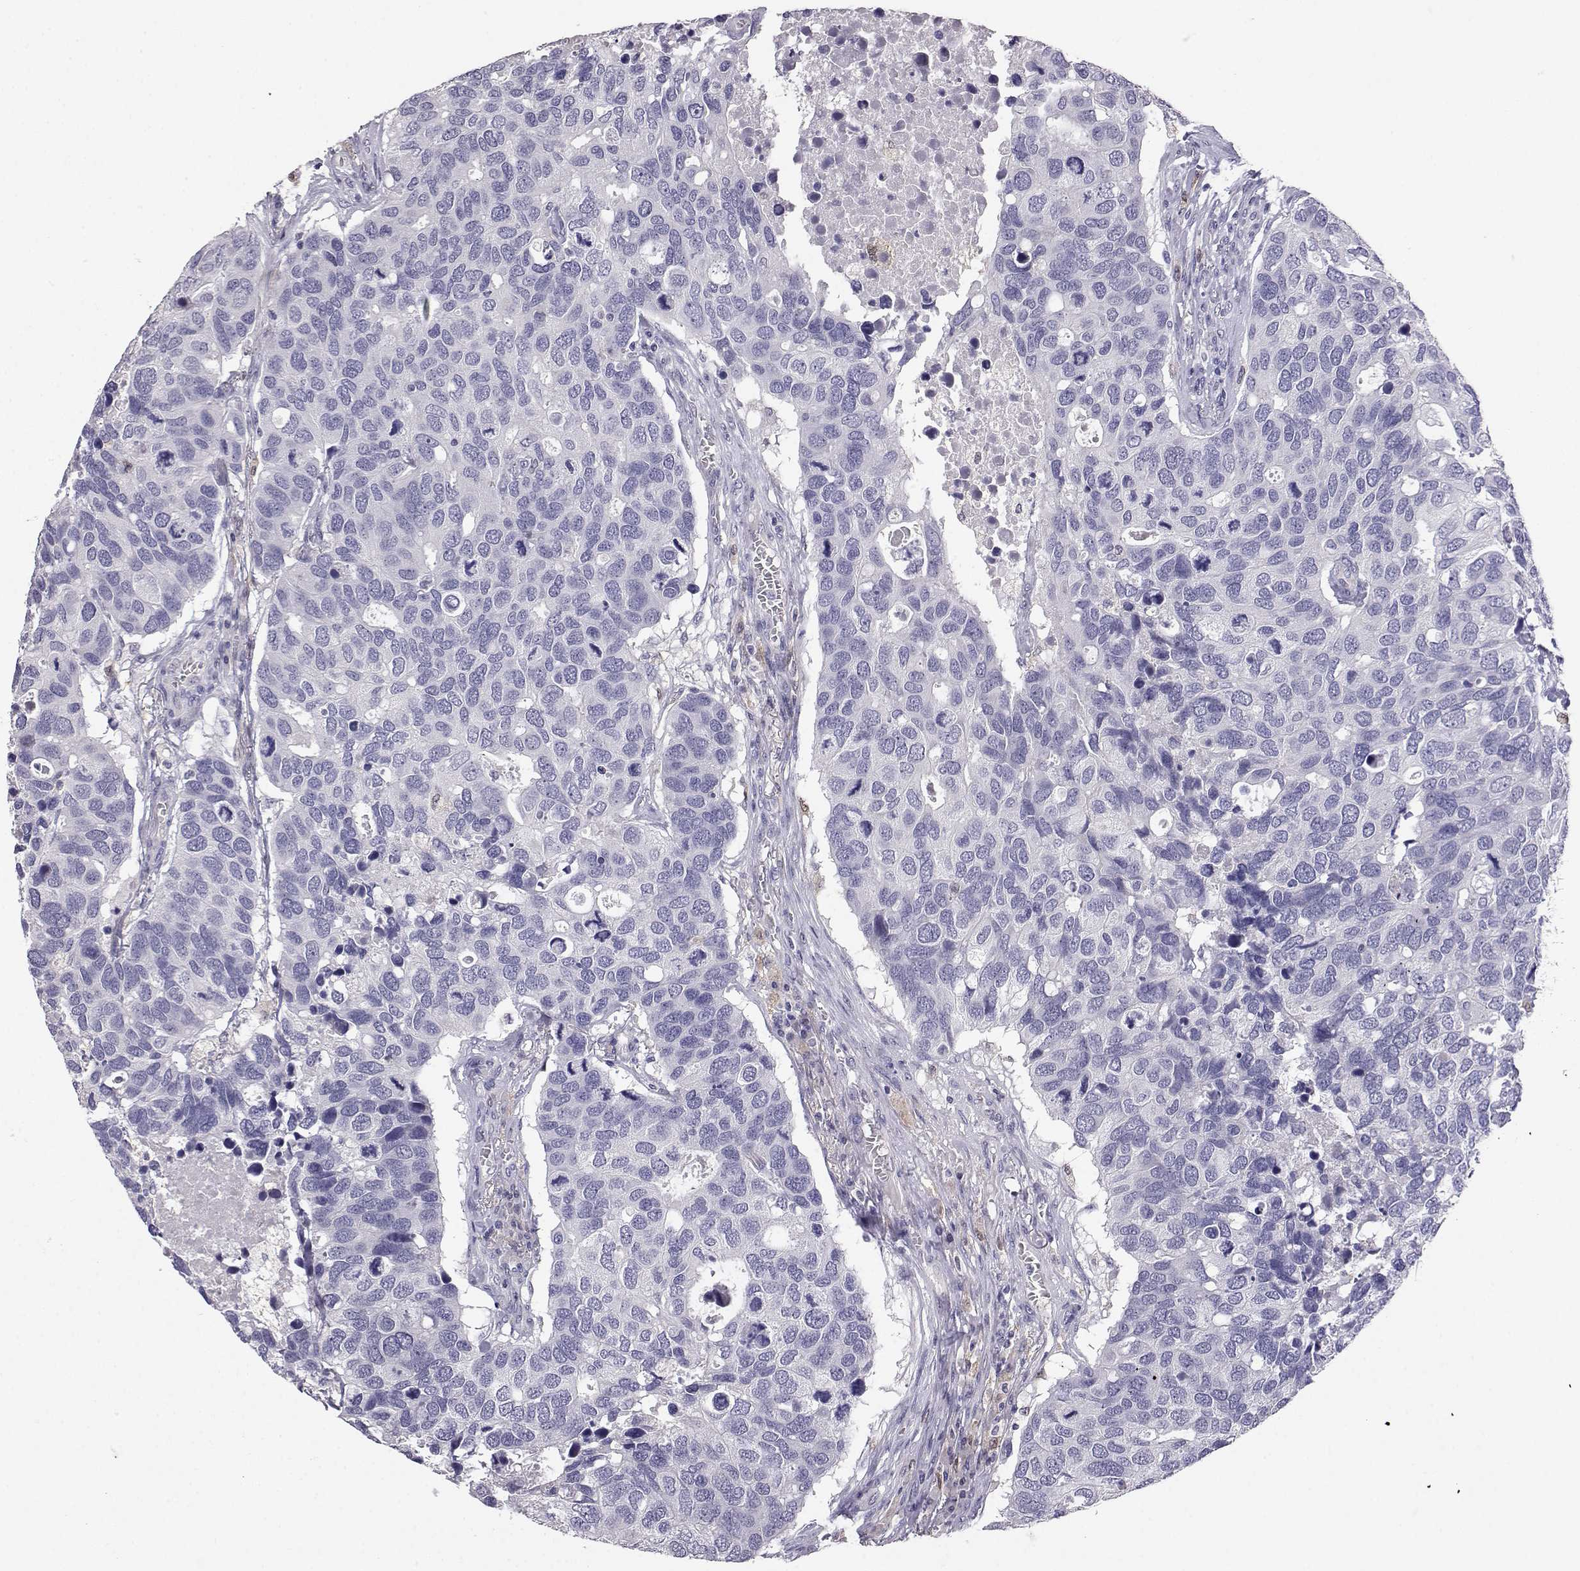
{"staining": {"intensity": "negative", "quantity": "none", "location": "none"}, "tissue": "breast cancer", "cell_type": "Tumor cells", "image_type": "cancer", "snomed": [{"axis": "morphology", "description": "Duct carcinoma"}, {"axis": "topography", "description": "Breast"}], "caption": "This is a histopathology image of IHC staining of breast cancer (invasive ductal carcinoma), which shows no staining in tumor cells.", "gene": "AKR1B1", "patient": {"sex": "female", "age": 83}}